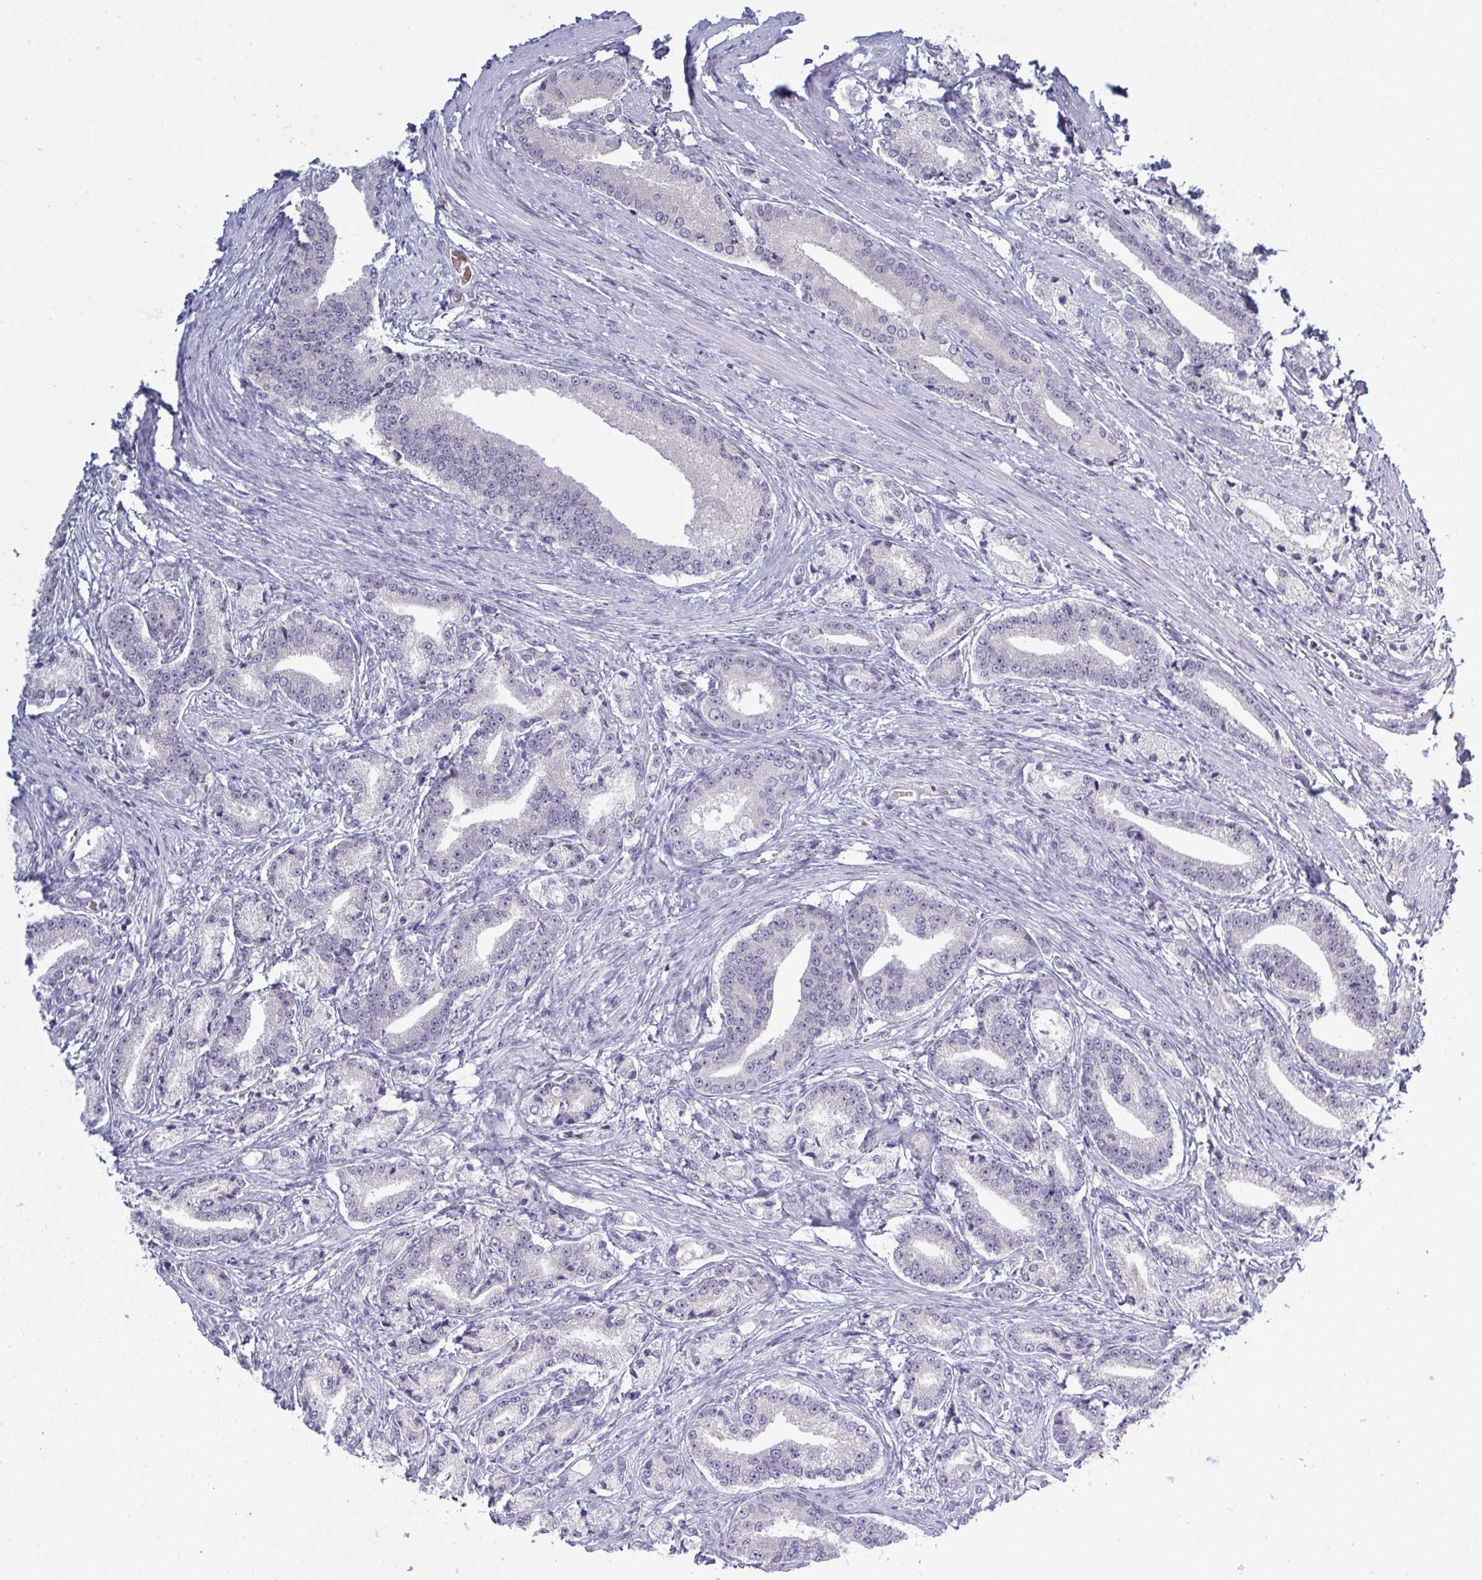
{"staining": {"intensity": "negative", "quantity": "none", "location": "none"}, "tissue": "prostate cancer", "cell_type": "Tumor cells", "image_type": "cancer", "snomed": [{"axis": "morphology", "description": "Adenocarcinoma, High grade"}, {"axis": "topography", "description": "Prostate and seminal vesicle, NOS"}], "caption": "A photomicrograph of human prostate cancer is negative for staining in tumor cells.", "gene": "ZNF784", "patient": {"sex": "male", "age": 61}}